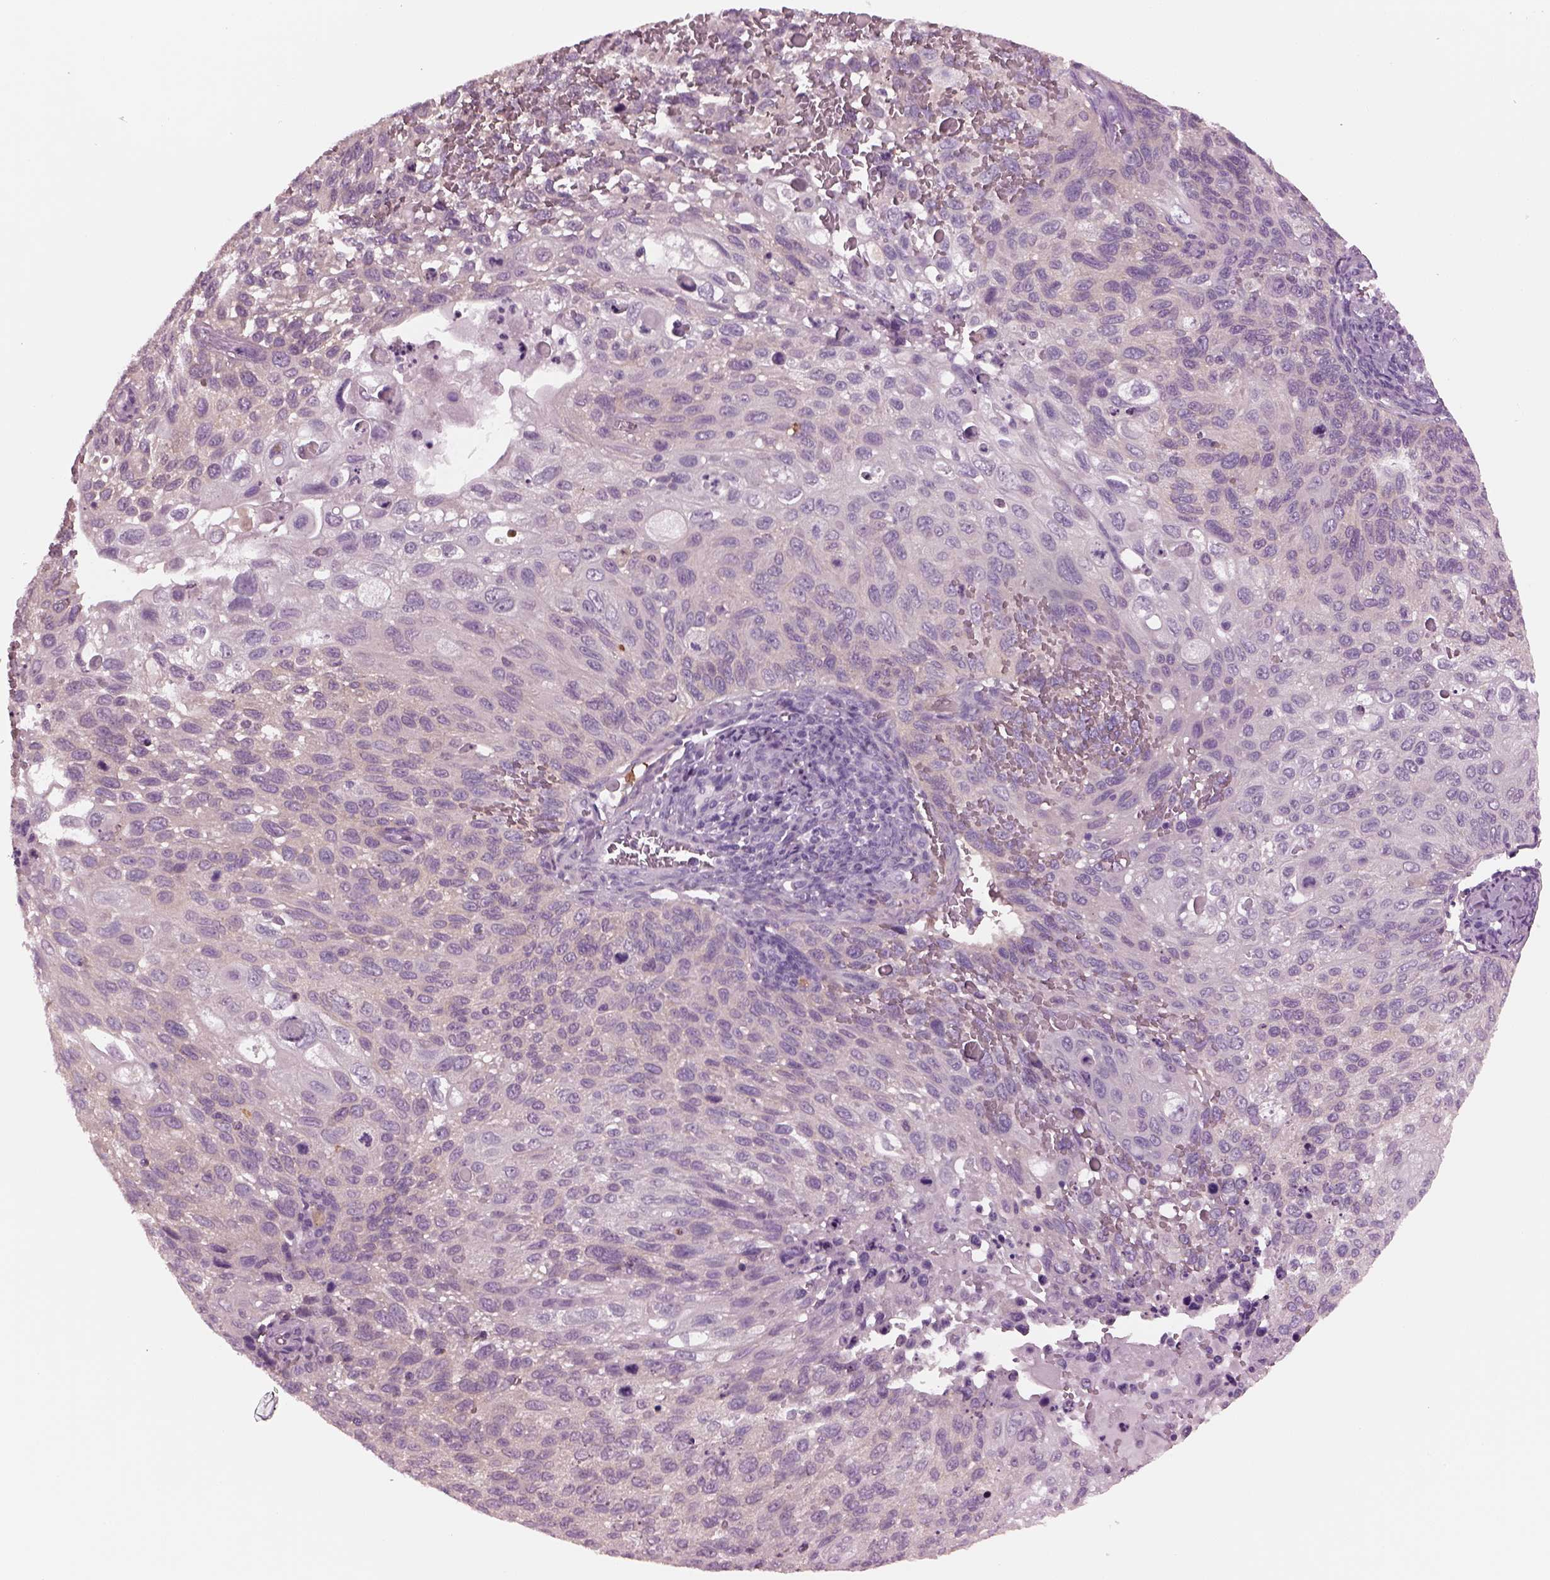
{"staining": {"intensity": "negative", "quantity": "none", "location": "none"}, "tissue": "cervical cancer", "cell_type": "Tumor cells", "image_type": "cancer", "snomed": [{"axis": "morphology", "description": "Squamous cell carcinoma, NOS"}, {"axis": "topography", "description": "Cervix"}], "caption": "Immunohistochemistry (IHC) of human cervical squamous cell carcinoma exhibits no positivity in tumor cells. (DAB immunohistochemistry (IHC), high magnification).", "gene": "SHTN1", "patient": {"sex": "female", "age": 70}}